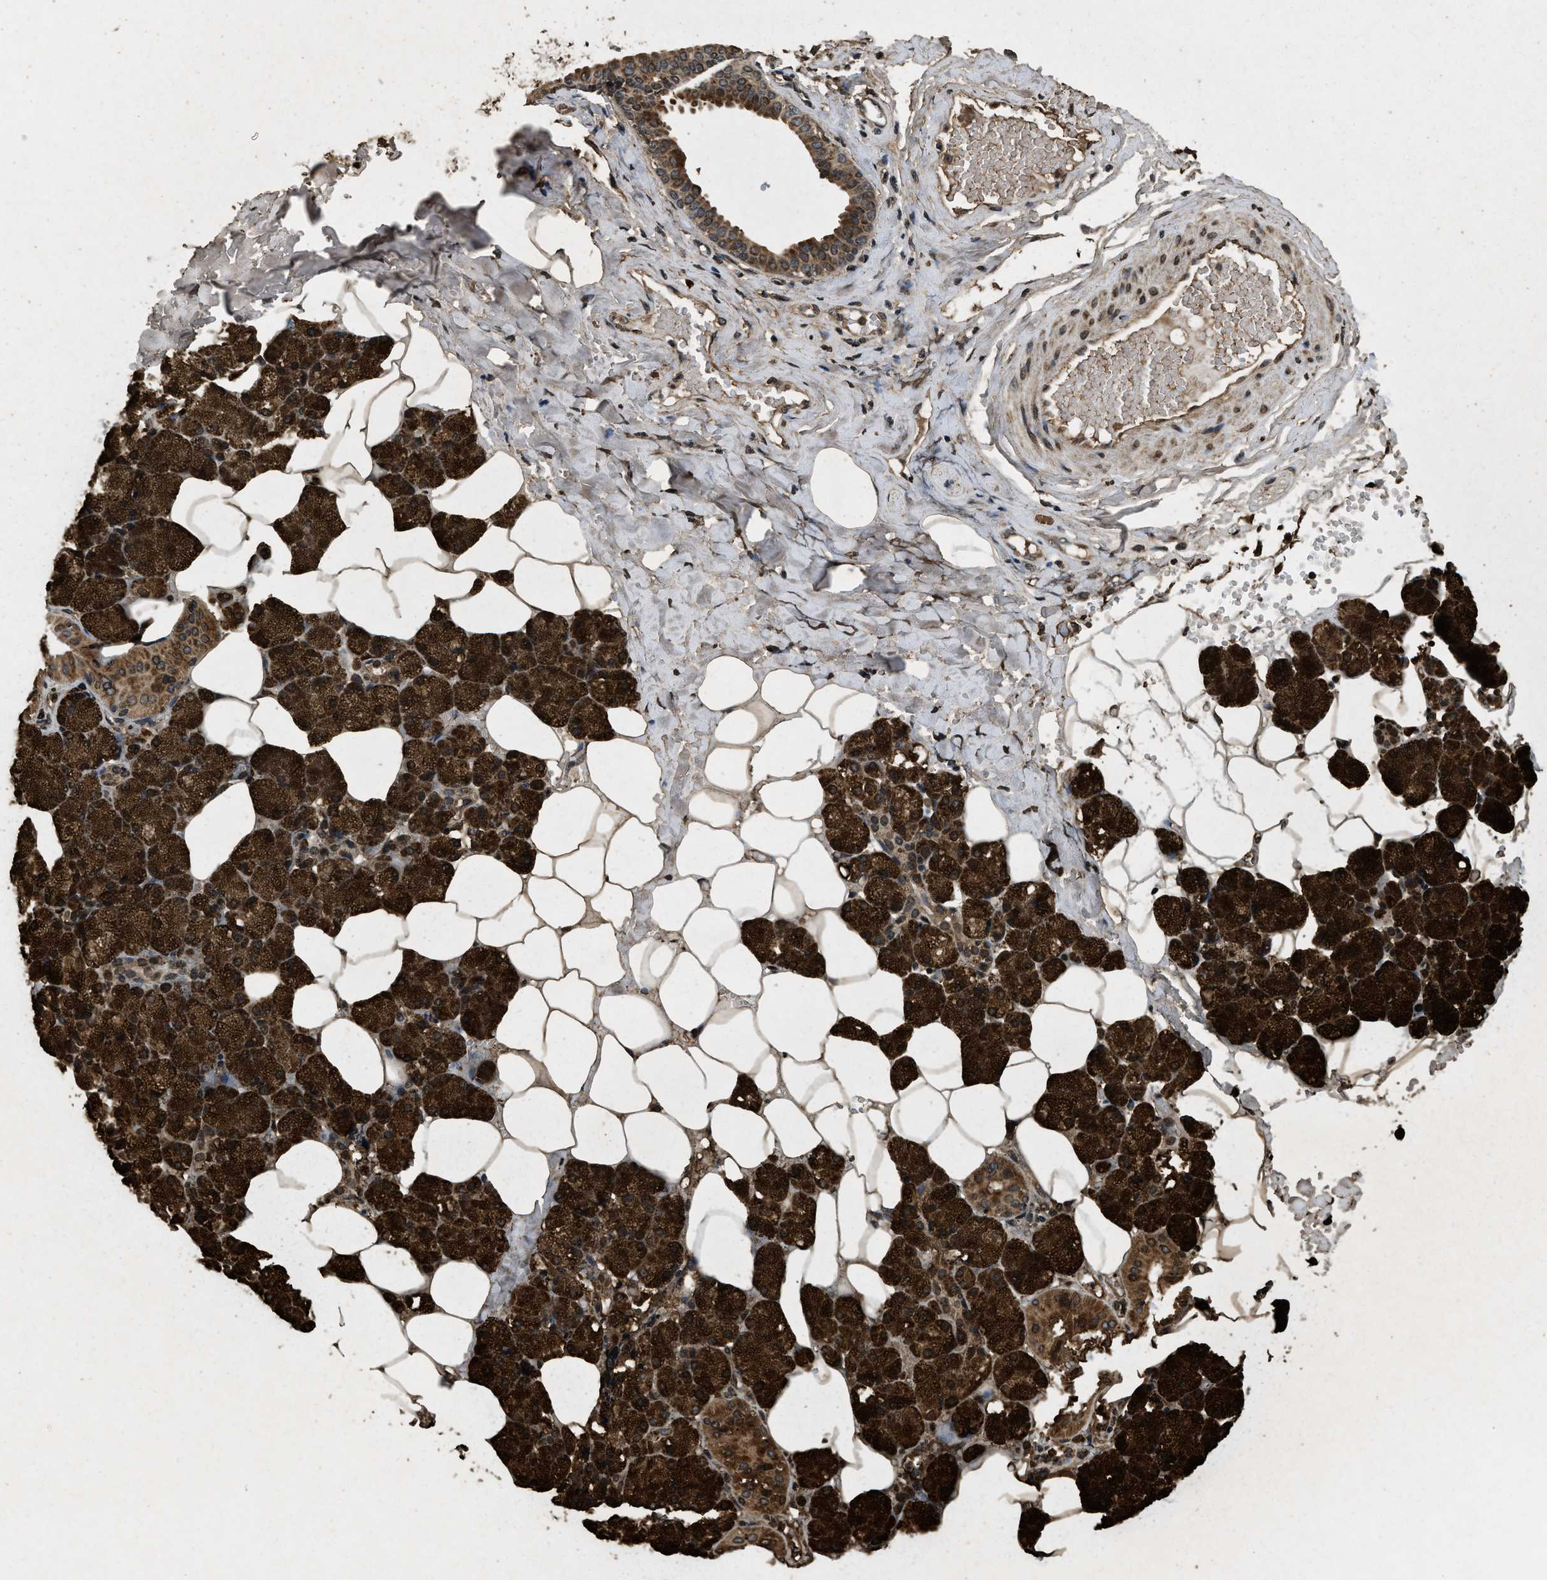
{"staining": {"intensity": "strong", "quantity": "25%-75%", "location": "cytoplasmic/membranous"}, "tissue": "salivary gland", "cell_type": "Glandular cells", "image_type": "normal", "snomed": [{"axis": "morphology", "description": "Normal tissue, NOS"}, {"axis": "topography", "description": "Salivary gland"}], "caption": "Salivary gland stained for a protein (brown) reveals strong cytoplasmic/membranous positive expression in about 25%-75% of glandular cells.", "gene": "HSPA12B", "patient": {"sex": "male", "age": 62}}